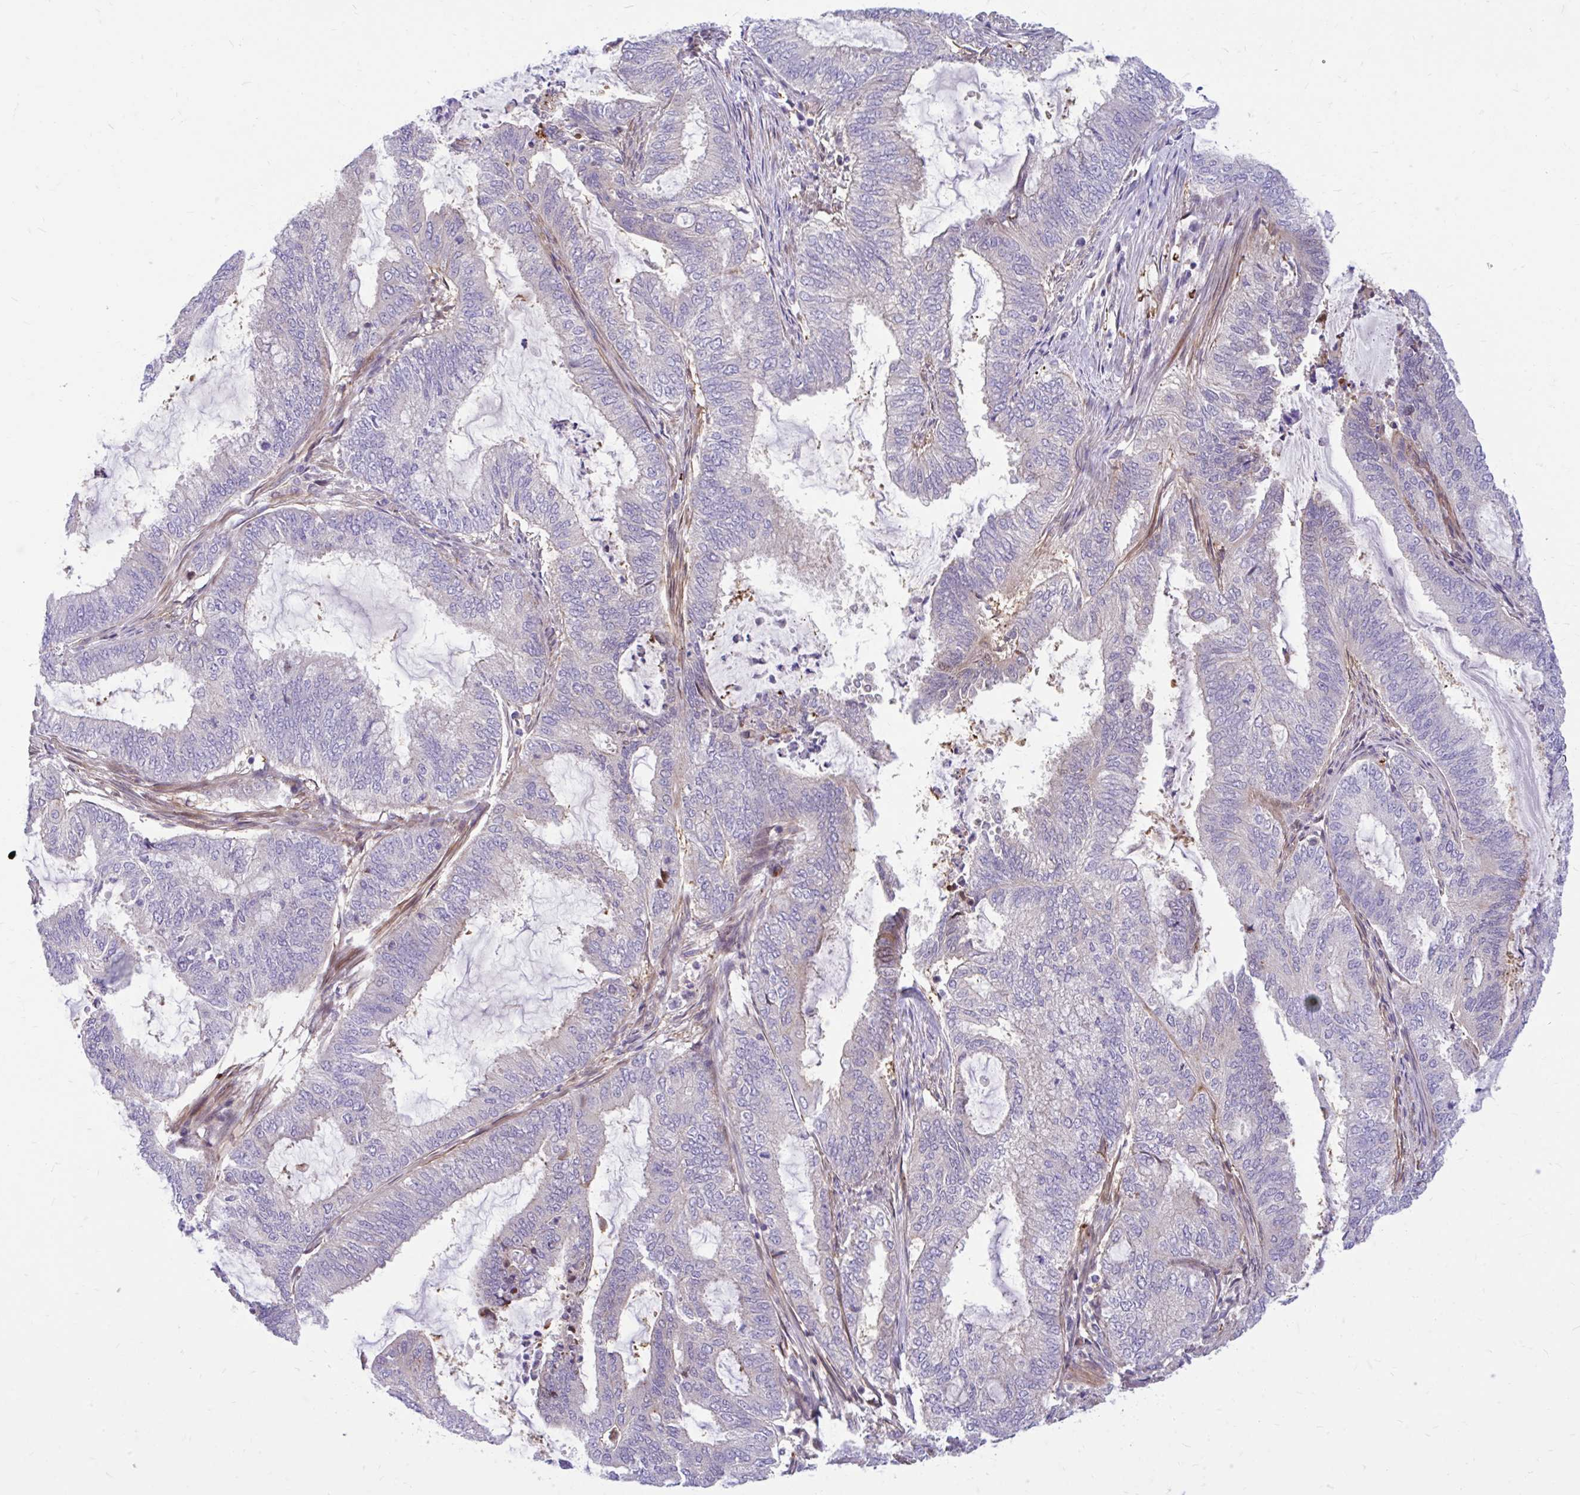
{"staining": {"intensity": "negative", "quantity": "none", "location": "none"}, "tissue": "endometrial cancer", "cell_type": "Tumor cells", "image_type": "cancer", "snomed": [{"axis": "morphology", "description": "Adenocarcinoma, NOS"}, {"axis": "topography", "description": "Endometrium"}], "caption": "IHC photomicrograph of neoplastic tissue: human adenocarcinoma (endometrial) stained with DAB (3,3'-diaminobenzidine) demonstrates no significant protein positivity in tumor cells. (Immunohistochemistry (ihc), brightfield microscopy, high magnification).", "gene": "ESPNL", "patient": {"sex": "female", "age": 51}}